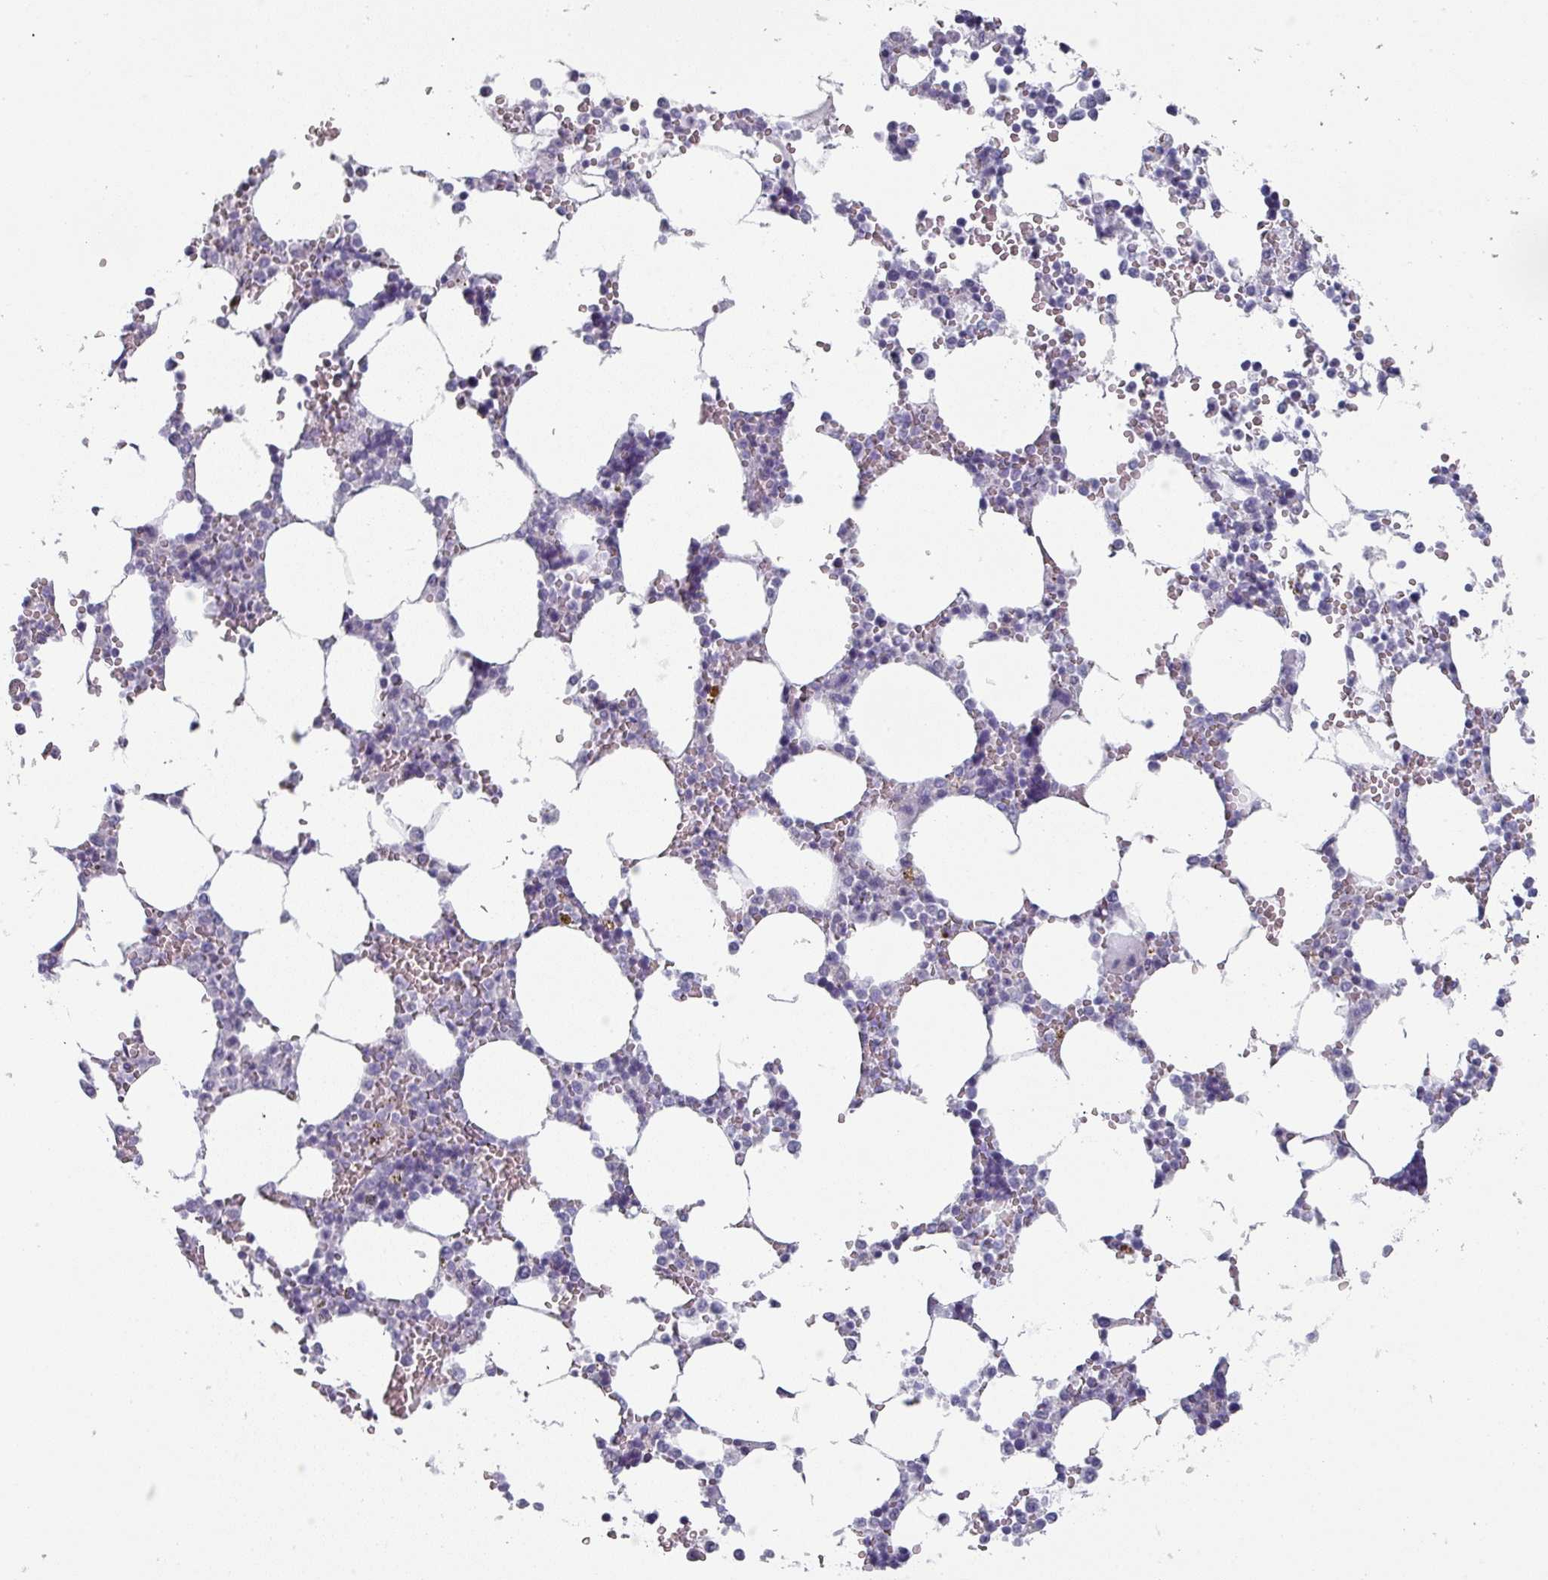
{"staining": {"intensity": "negative", "quantity": "none", "location": "none"}, "tissue": "bone marrow", "cell_type": "Hematopoietic cells", "image_type": "normal", "snomed": [{"axis": "morphology", "description": "Normal tissue, NOS"}, {"axis": "topography", "description": "Bone marrow"}], "caption": "This is an IHC photomicrograph of normal human bone marrow. There is no expression in hematopoietic cells.", "gene": "SLC35G2", "patient": {"sex": "male", "age": 64}}